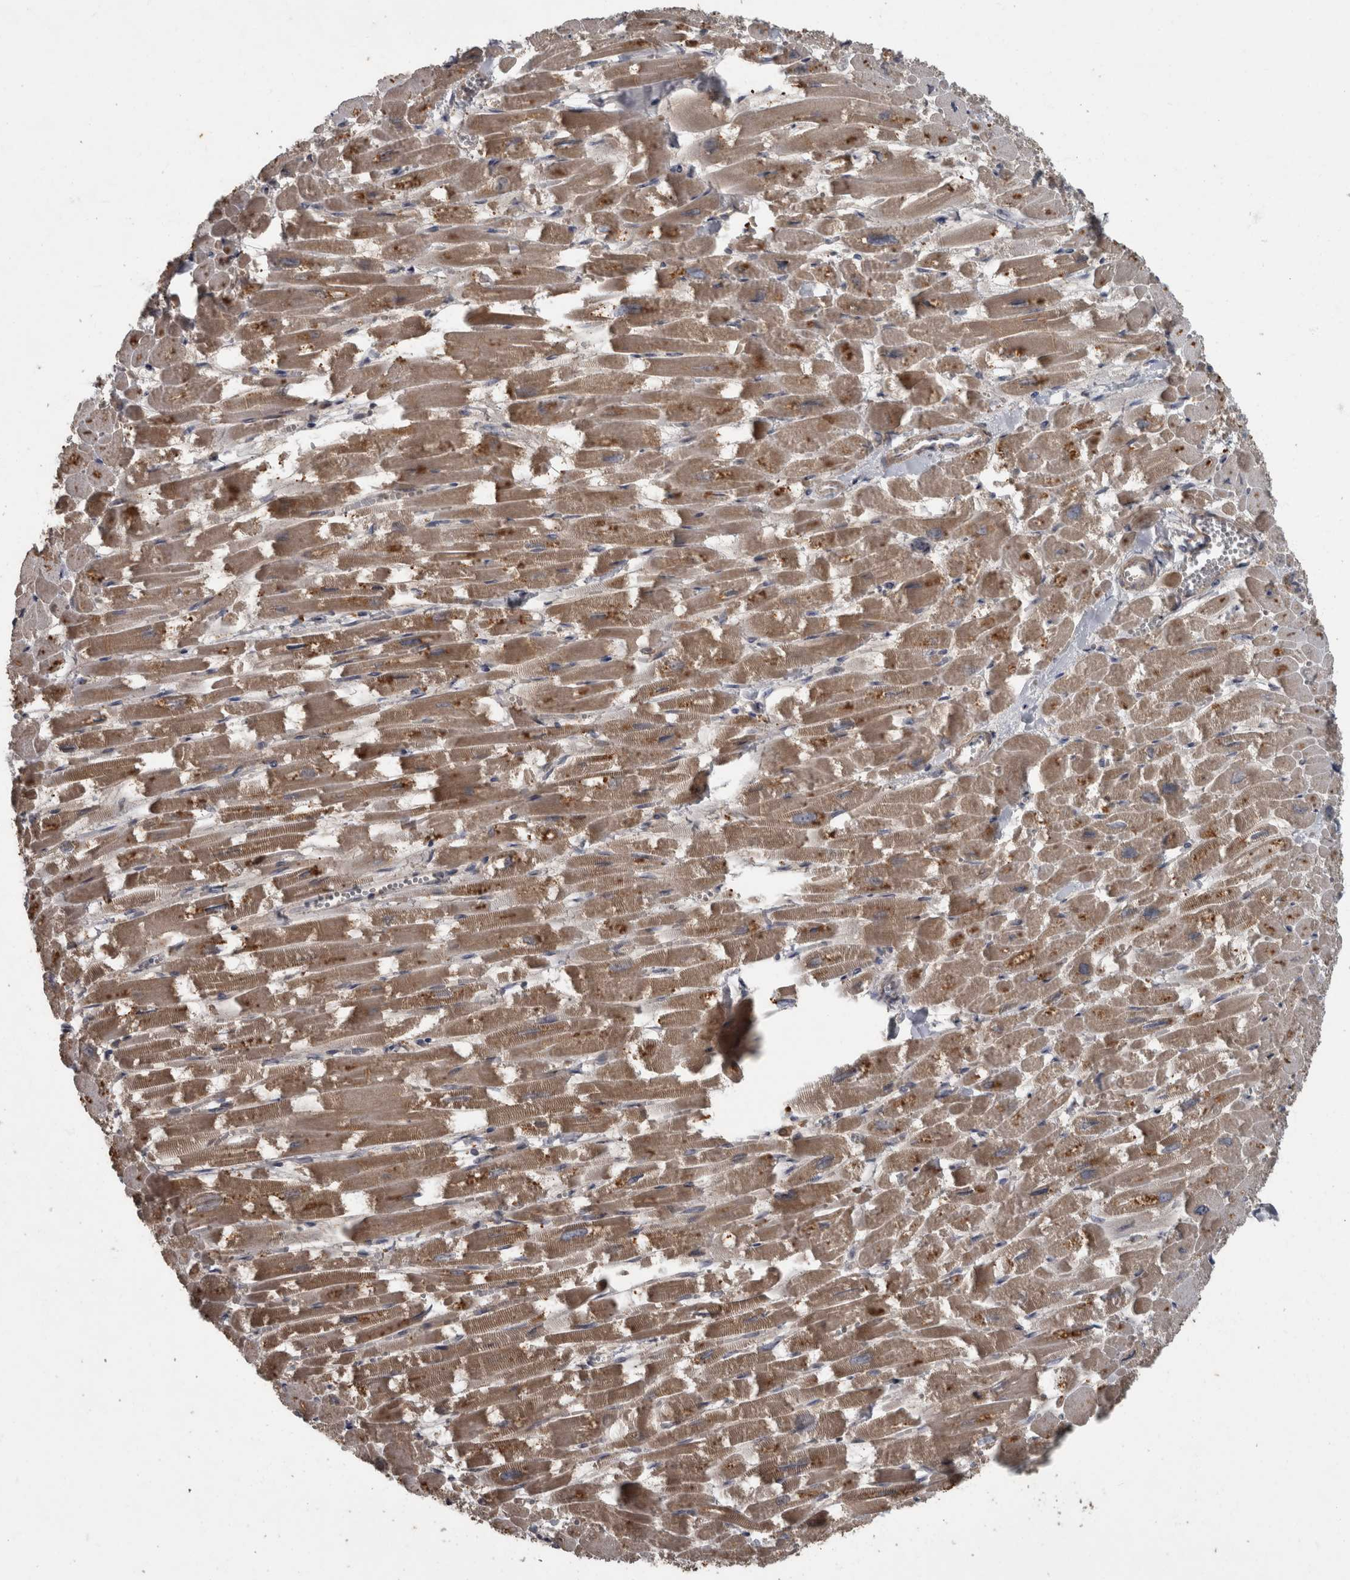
{"staining": {"intensity": "moderate", "quantity": ">75%", "location": "cytoplasmic/membranous"}, "tissue": "heart muscle", "cell_type": "Cardiomyocytes", "image_type": "normal", "snomed": [{"axis": "morphology", "description": "Normal tissue, NOS"}, {"axis": "topography", "description": "Heart"}], "caption": "Brown immunohistochemical staining in normal heart muscle exhibits moderate cytoplasmic/membranous staining in approximately >75% of cardiomyocytes.", "gene": "PPP1R3C", "patient": {"sex": "male", "age": 54}}